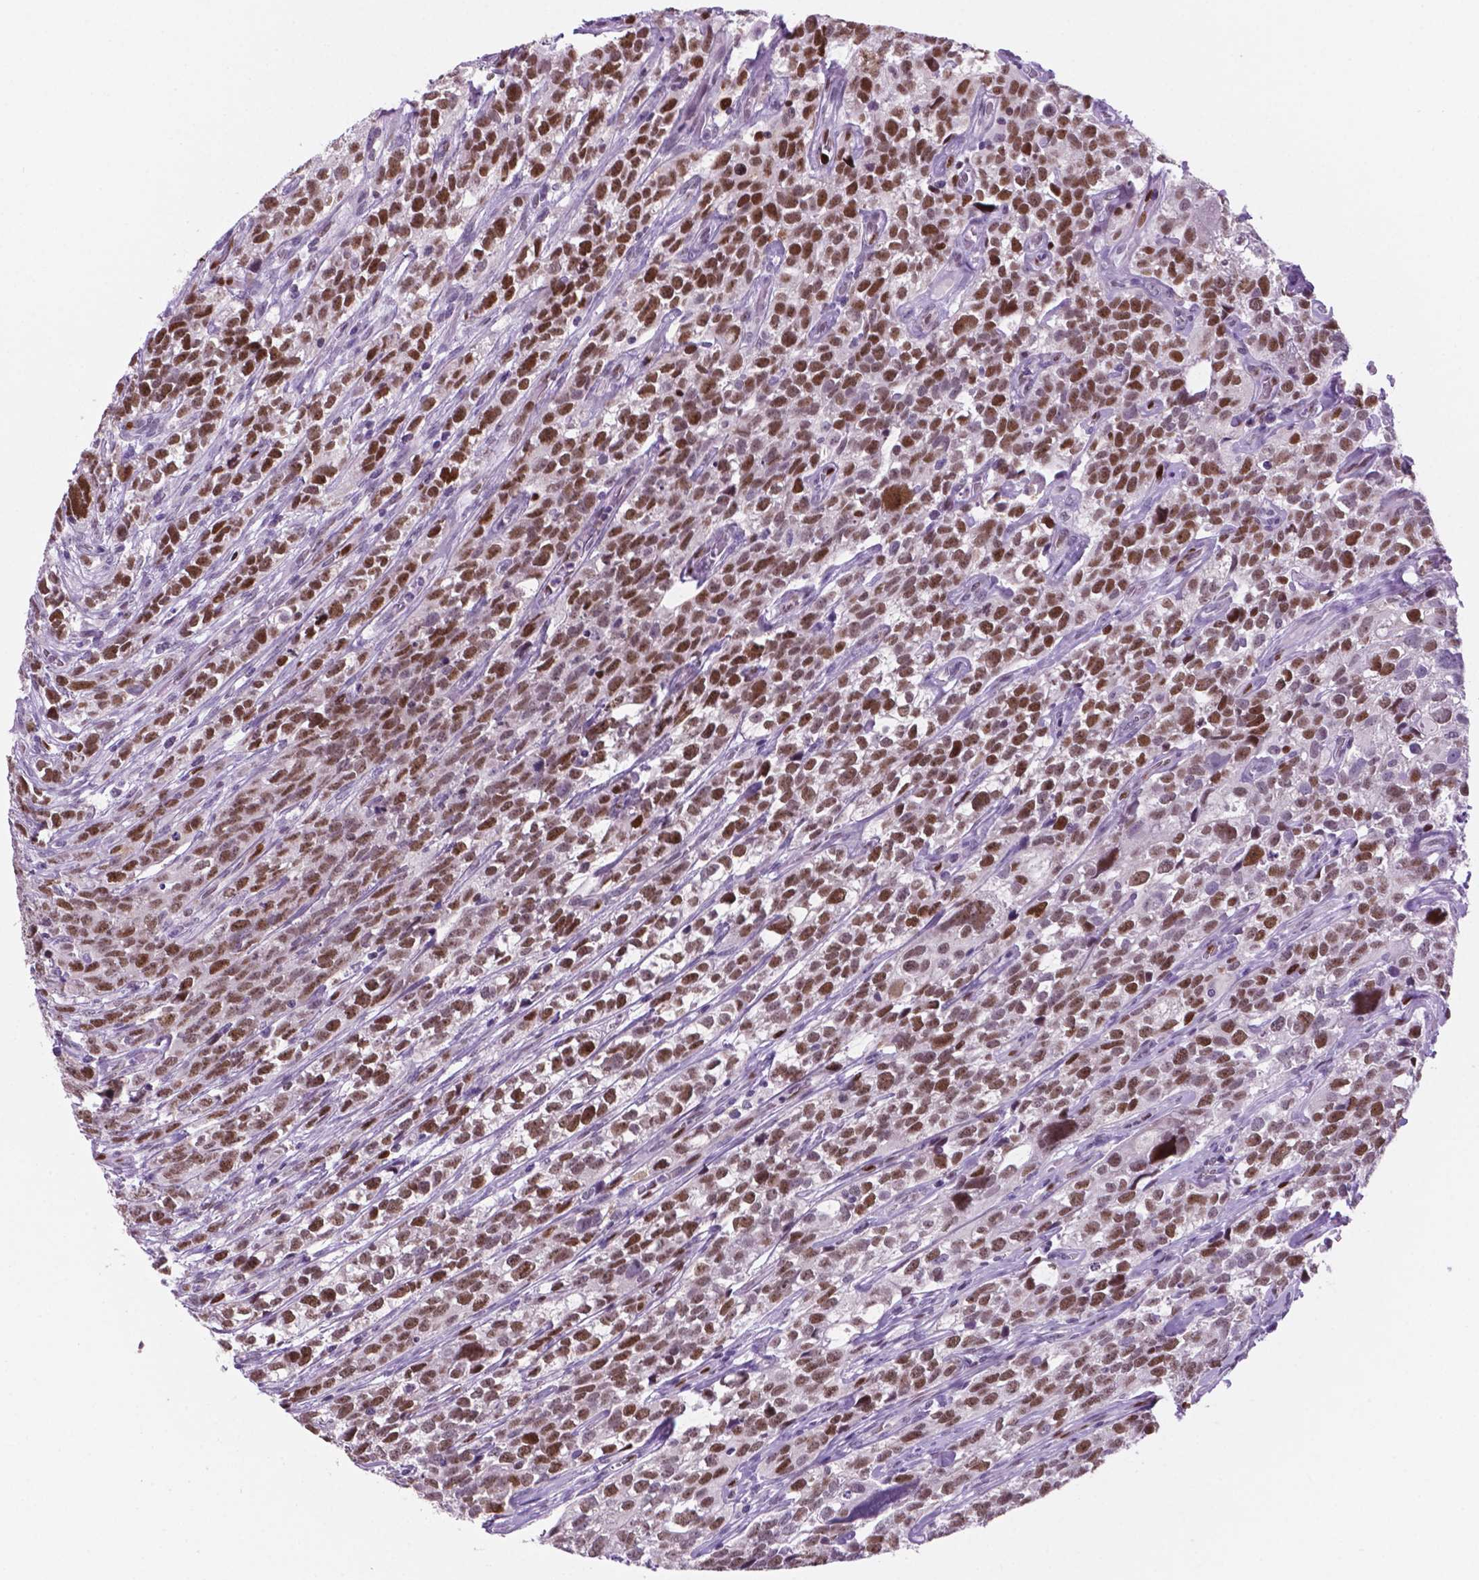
{"staining": {"intensity": "moderate", "quantity": ">75%", "location": "nuclear"}, "tissue": "urothelial cancer", "cell_type": "Tumor cells", "image_type": "cancer", "snomed": [{"axis": "morphology", "description": "Urothelial carcinoma, High grade"}, {"axis": "topography", "description": "Urinary bladder"}], "caption": "A brown stain shows moderate nuclear positivity of a protein in human urothelial carcinoma (high-grade) tumor cells.", "gene": "NCAPH2", "patient": {"sex": "female", "age": 58}}